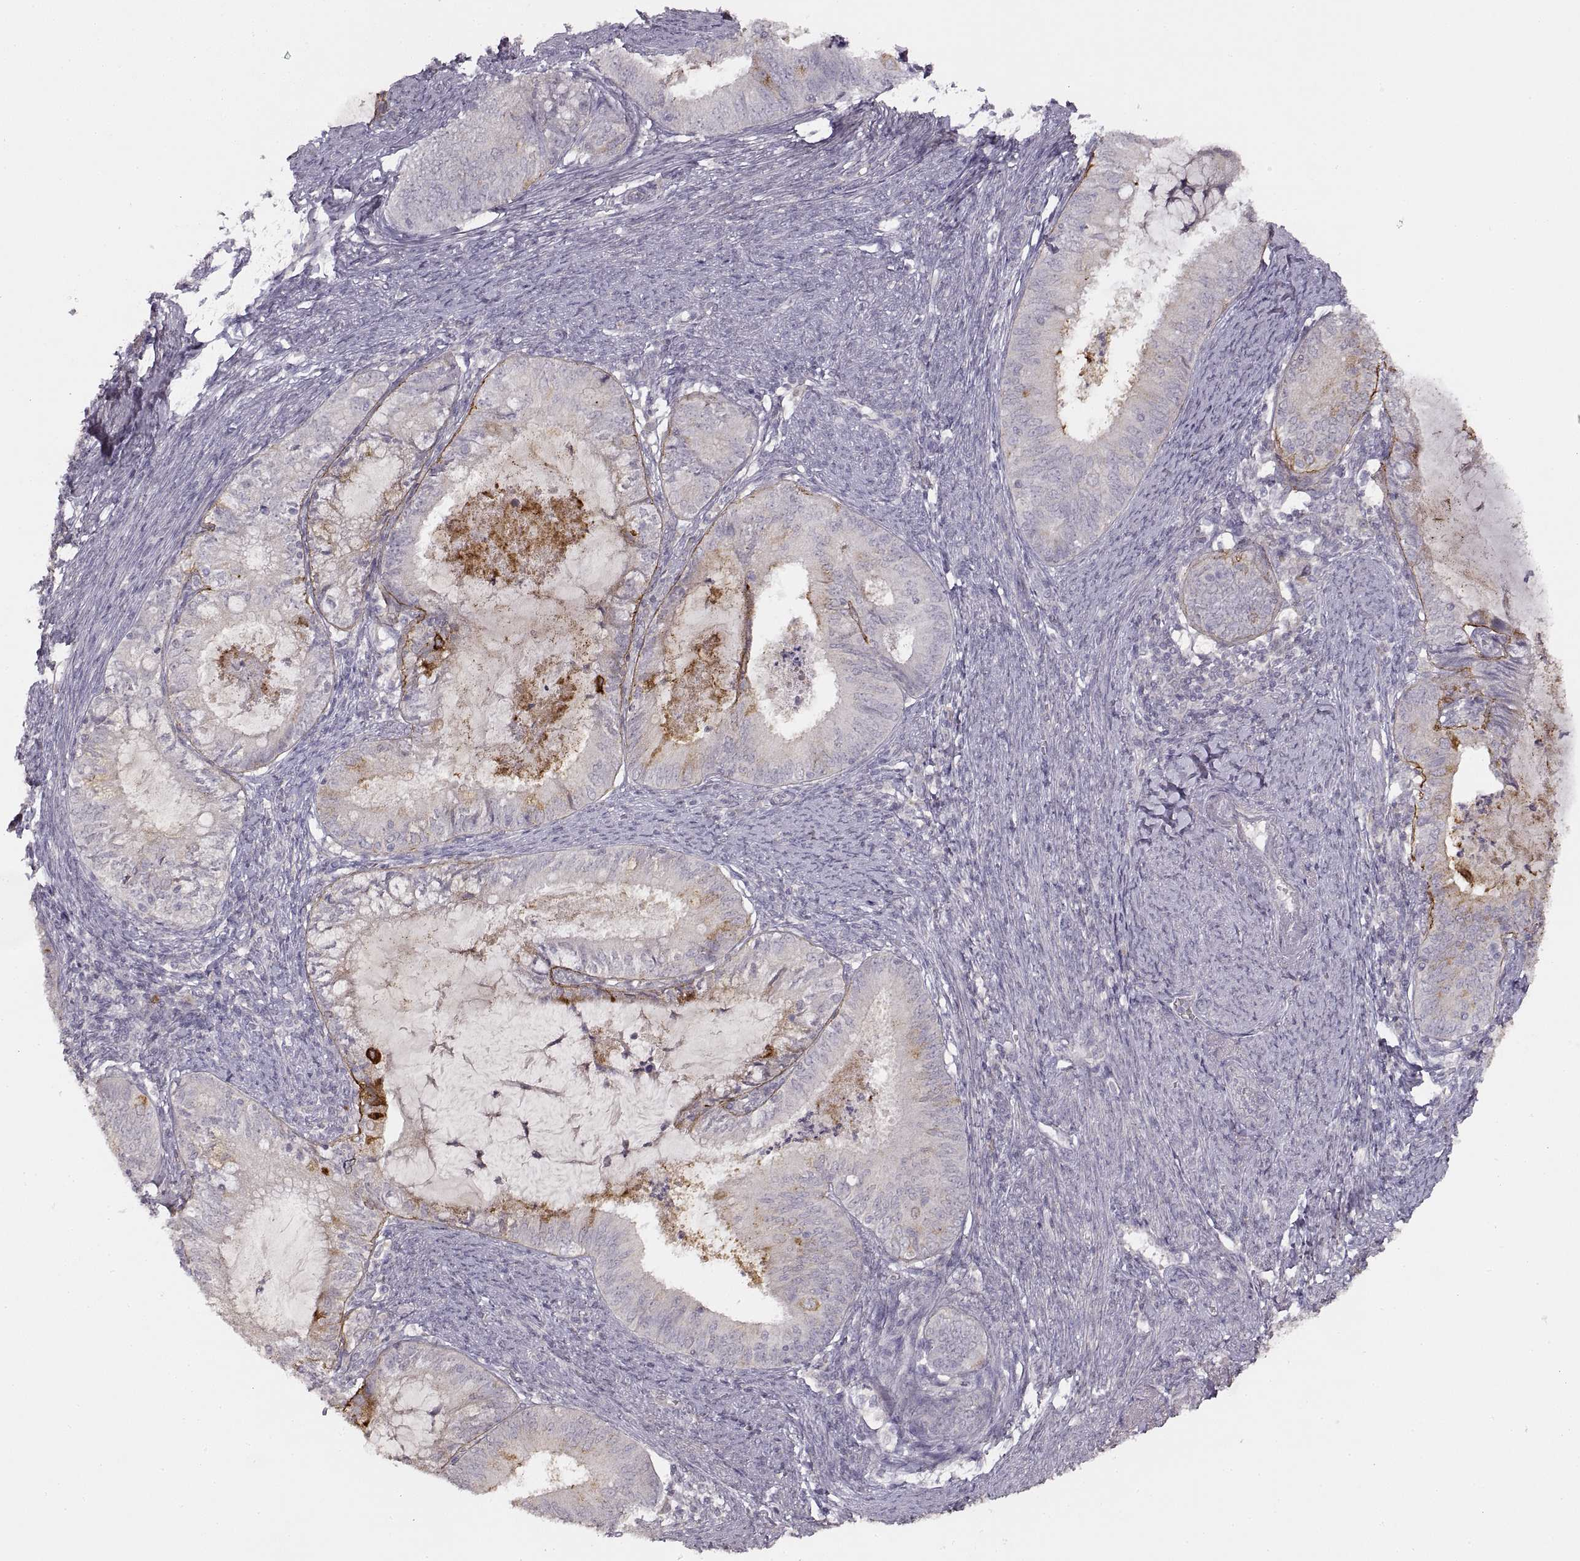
{"staining": {"intensity": "moderate", "quantity": "<25%", "location": "cytoplasmic/membranous"}, "tissue": "endometrial cancer", "cell_type": "Tumor cells", "image_type": "cancer", "snomed": [{"axis": "morphology", "description": "Adenocarcinoma, NOS"}, {"axis": "topography", "description": "Endometrium"}], "caption": "Immunohistochemical staining of endometrial adenocarcinoma shows moderate cytoplasmic/membranous protein staining in about <25% of tumor cells. (DAB = brown stain, brightfield microscopy at high magnification).", "gene": "LAMC2", "patient": {"sex": "female", "age": 57}}